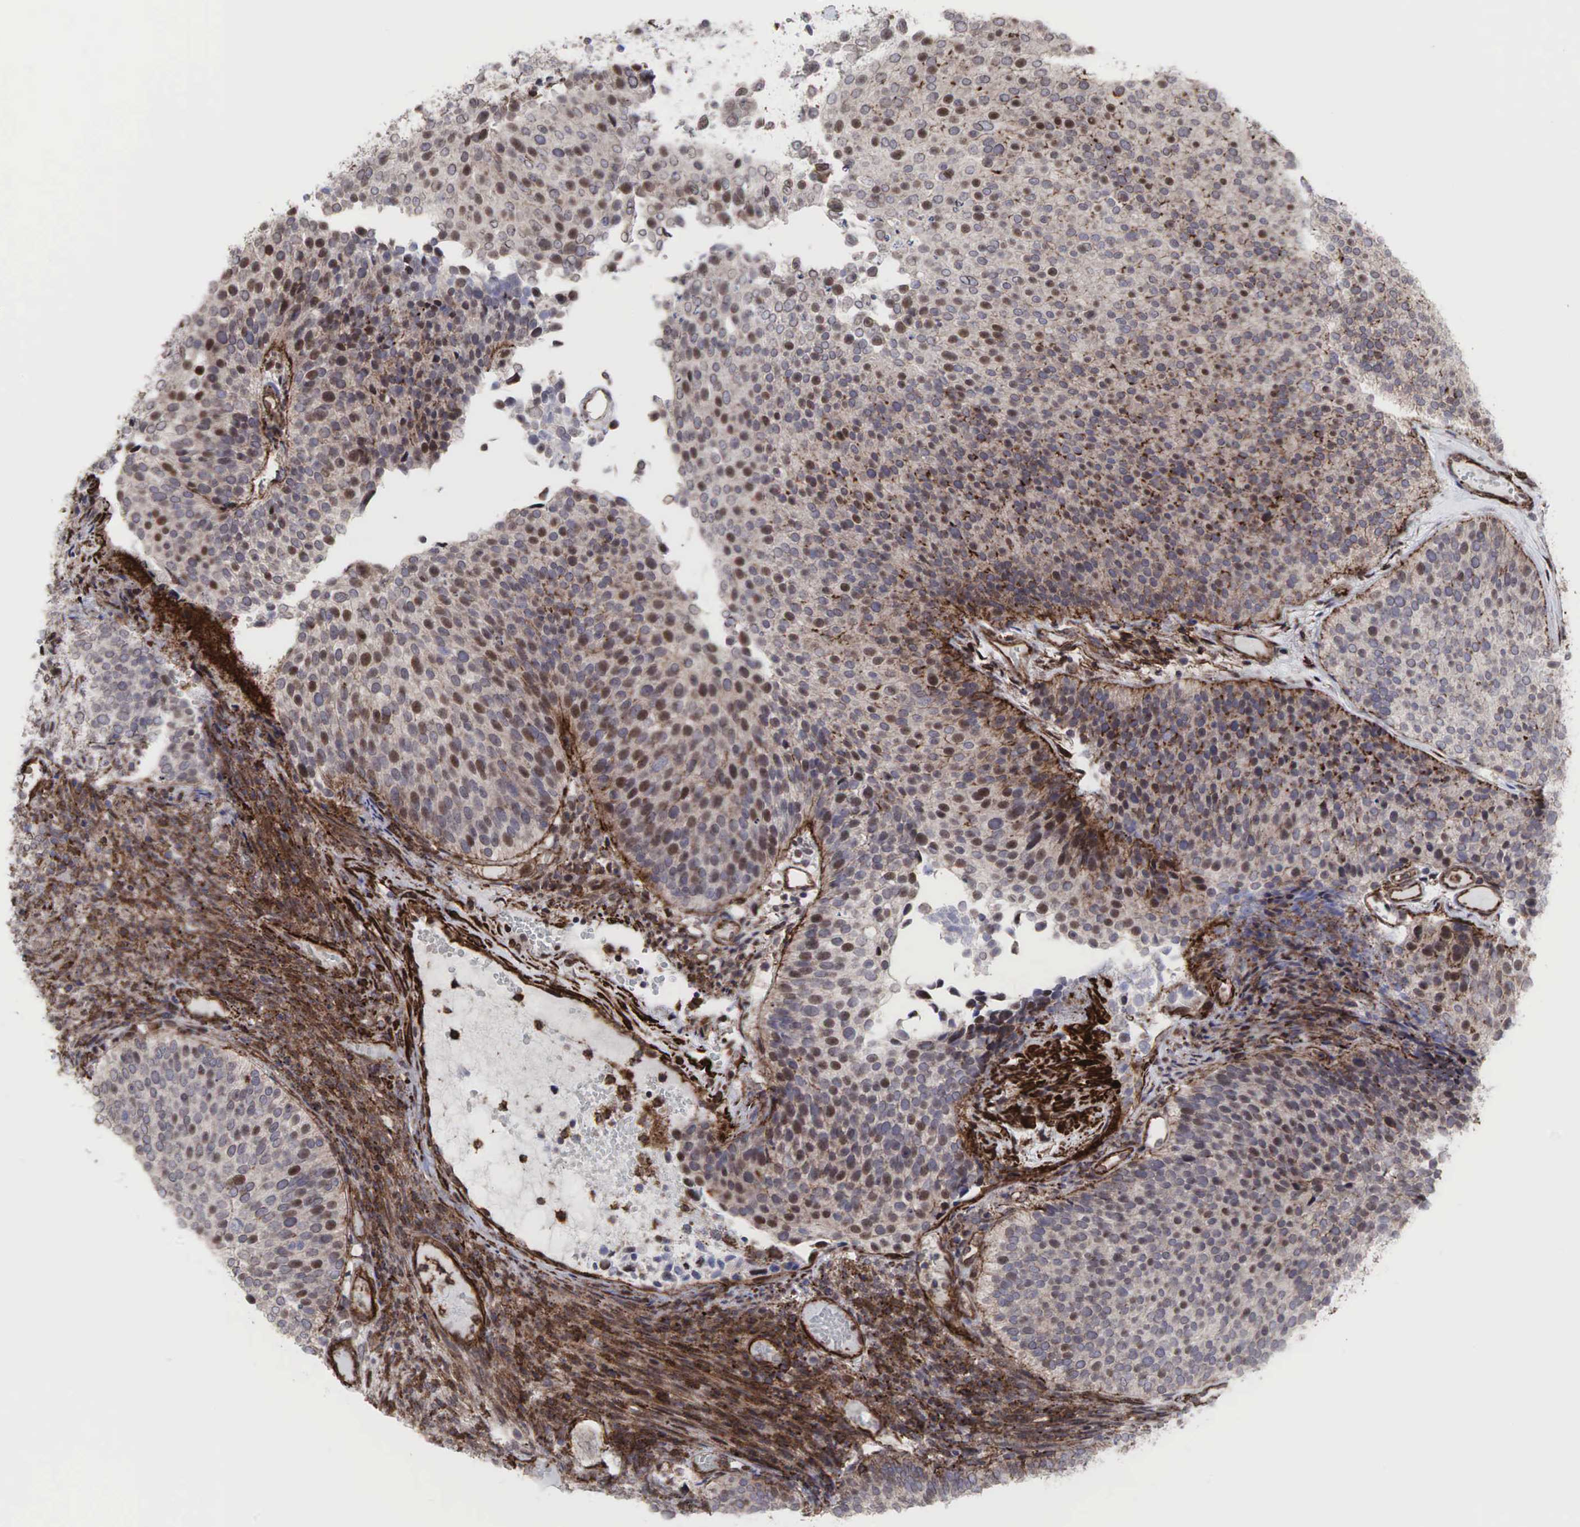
{"staining": {"intensity": "weak", "quantity": "25%-75%", "location": "cytoplasmic/membranous,nuclear"}, "tissue": "urothelial cancer", "cell_type": "Tumor cells", "image_type": "cancer", "snomed": [{"axis": "morphology", "description": "Urothelial carcinoma, Low grade"}, {"axis": "topography", "description": "Urinary bladder"}], "caption": "Brown immunohistochemical staining in human urothelial cancer displays weak cytoplasmic/membranous and nuclear positivity in about 25%-75% of tumor cells. The staining was performed using DAB, with brown indicating positive protein expression. Nuclei are stained blue with hematoxylin.", "gene": "GPRASP1", "patient": {"sex": "male", "age": 85}}